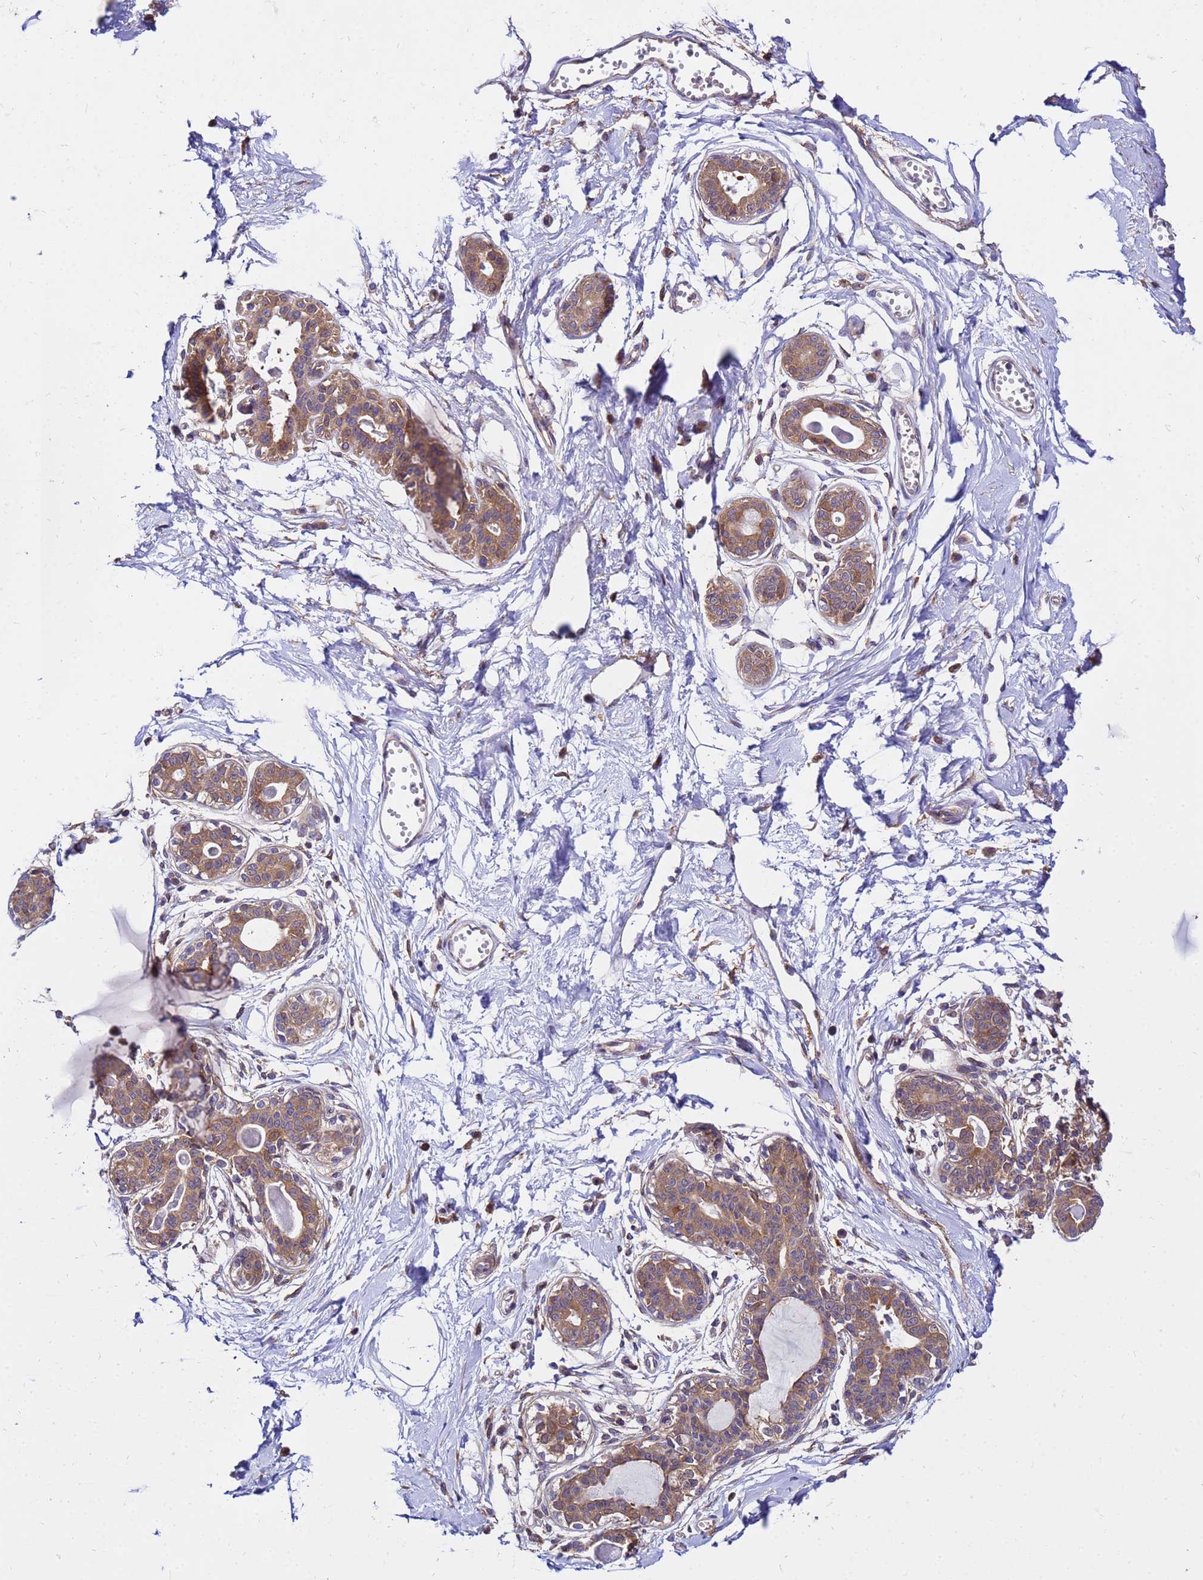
{"staining": {"intensity": "moderate", "quantity": ">75%", "location": "cytoplasmic/membranous"}, "tissue": "breast", "cell_type": "Glandular cells", "image_type": "normal", "snomed": [{"axis": "morphology", "description": "Normal tissue, NOS"}, {"axis": "topography", "description": "Breast"}], "caption": "Breast stained for a protein (brown) shows moderate cytoplasmic/membranous positive staining in approximately >75% of glandular cells.", "gene": "GET3", "patient": {"sex": "female", "age": 45}}